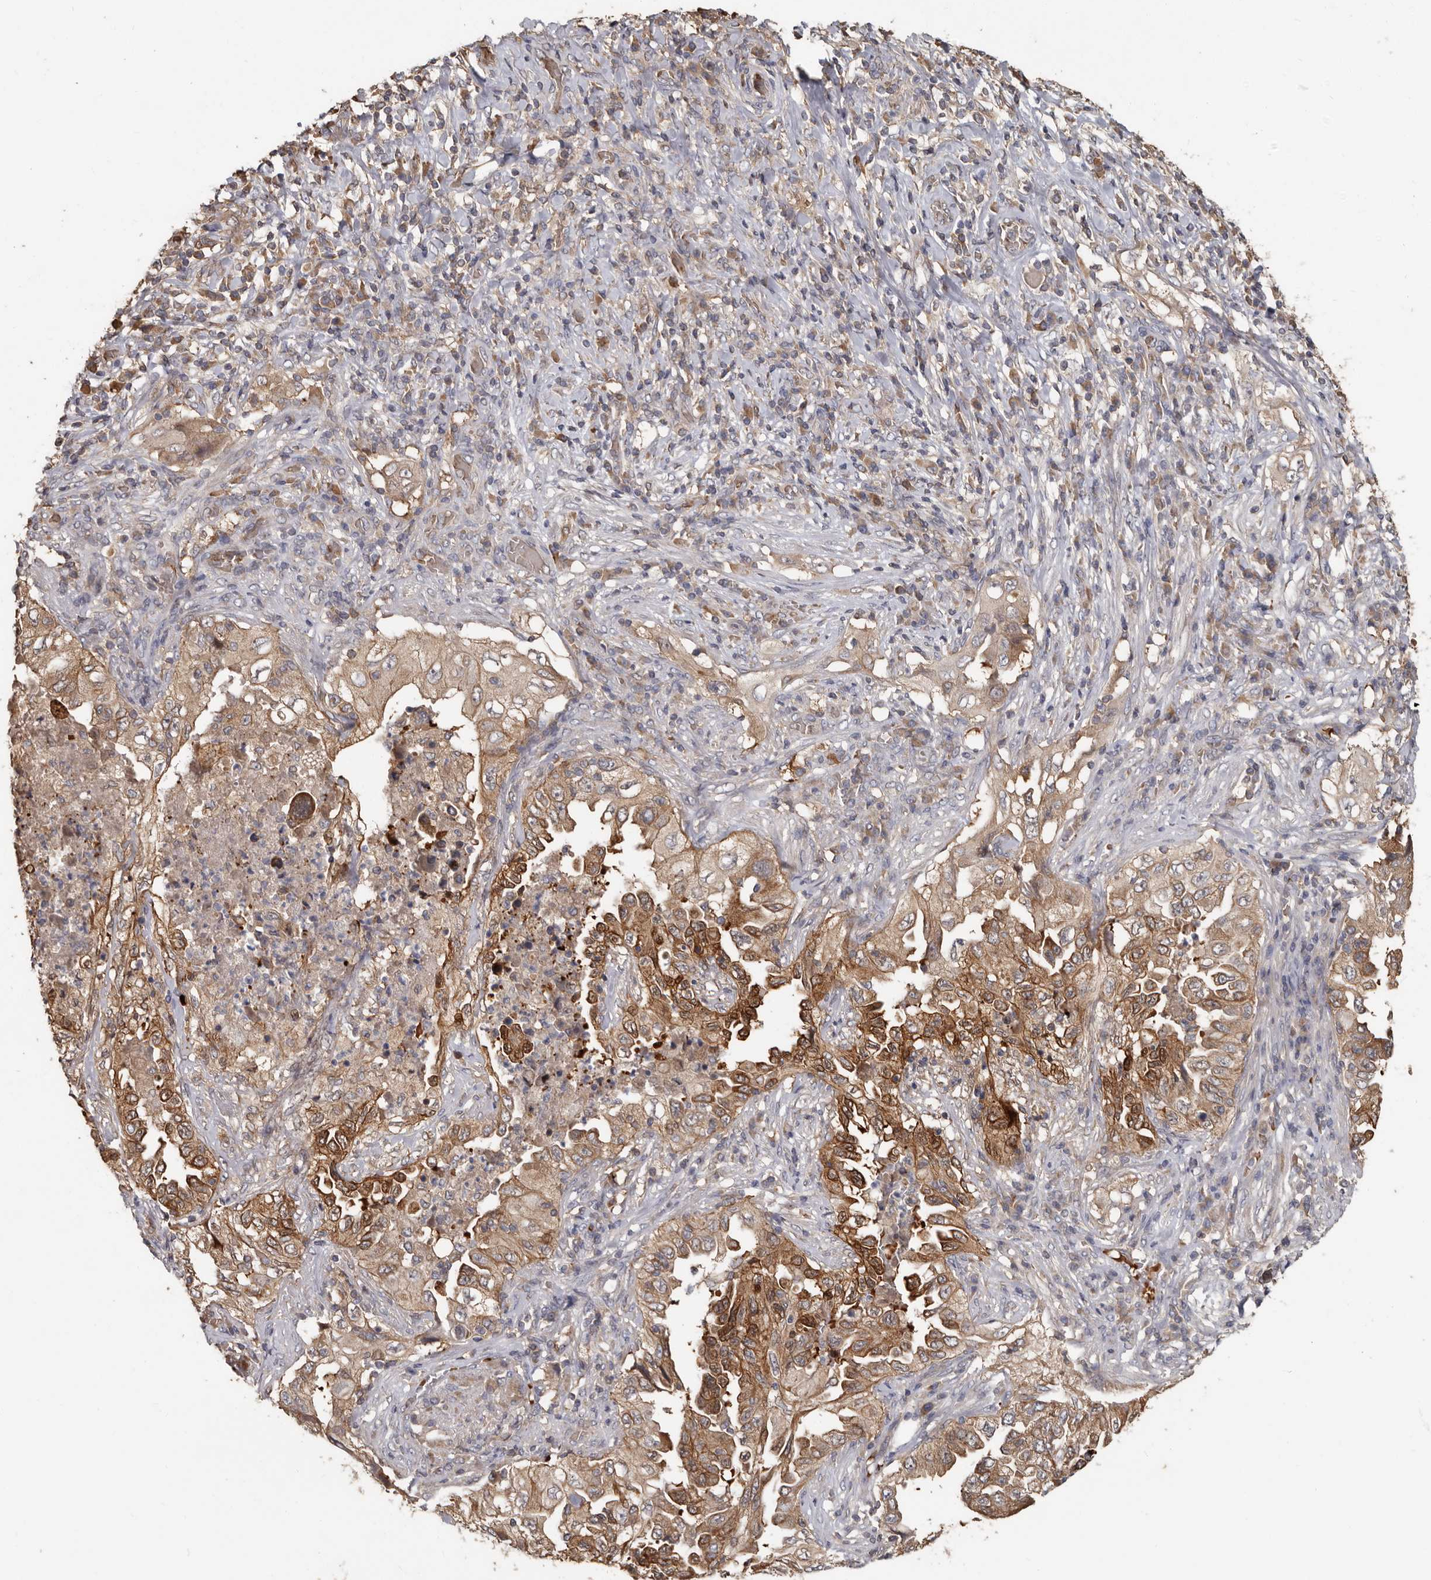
{"staining": {"intensity": "moderate", "quantity": ">75%", "location": "cytoplasmic/membranous"}, "tissue": "lung cancer", "cell_type": "Tumor cells", "image_type": "cancer", "snomed": [{"axis": "morphology", "description": "Adenocarcinoma, NOS"}, {"axis": "topography", "description": "Lung"}], "caption": "Protein staining demonstrates moderate cytoplasmic/membranous staining in approximately >75% of tumor cells in adenocarcinoma (lung).", "gene": "KIF26B", "patient": {"sex": "female", "age": 51}}